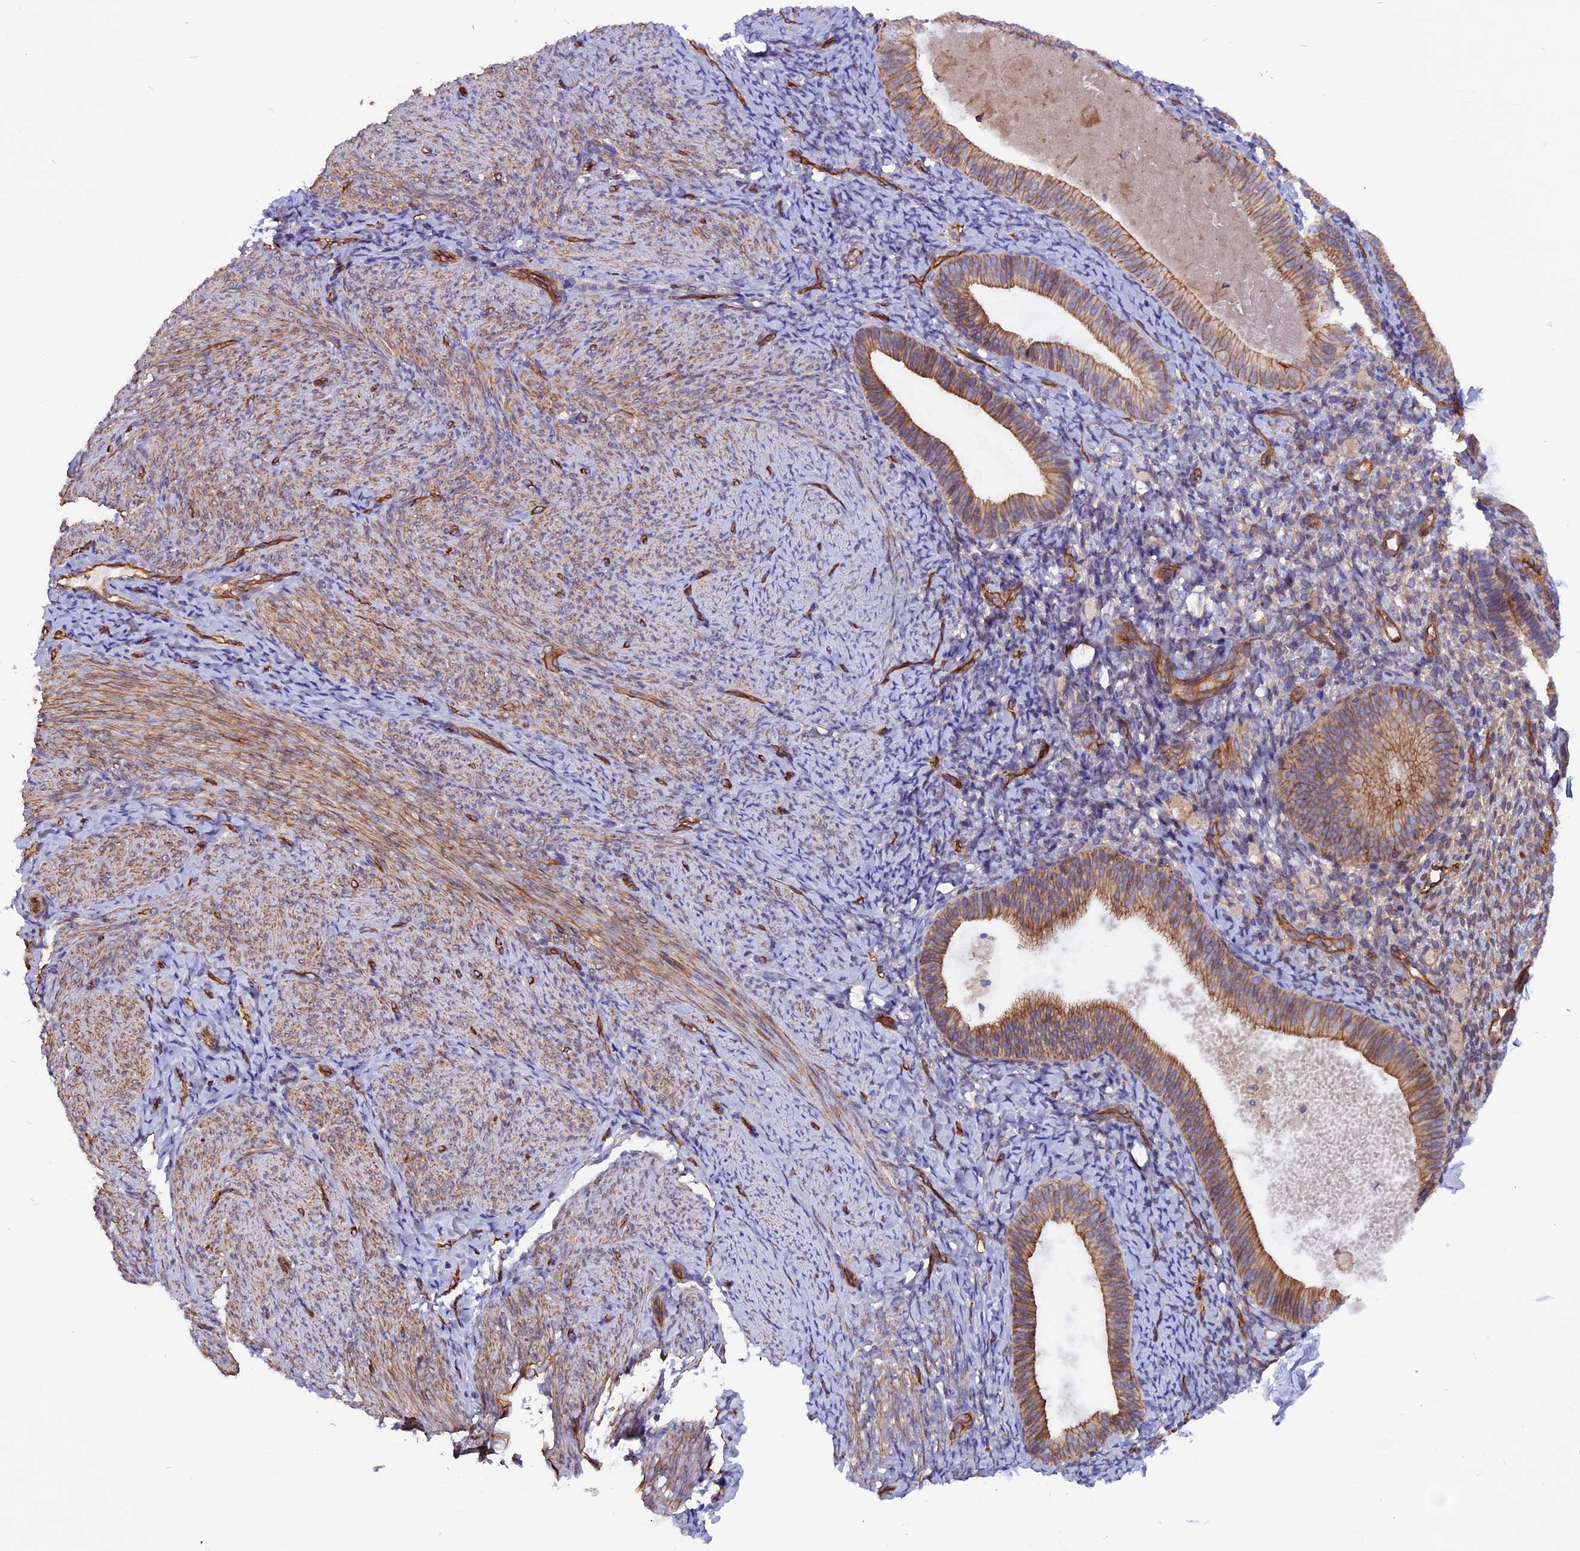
{"staining": {"intensity": "weak", "quantity": "<25%", "location": "cytoplasmic/membranous"}, "tissue": "endometrium", "cell_type": "Cells in endometrial stroma", "image_type": "normal", "snomed": [{"axis": "morphology", "description": "Normal tissue, NOS"}, {"axis": "topography", "description": "Endometrium"}], "caption": "DAB immunohistochemical staining of normal human endometrium shows no significant positivity in cells in endometrial stroma.", "gene": "ZNF749", "patient": {"sex": "female", "age": 65}}